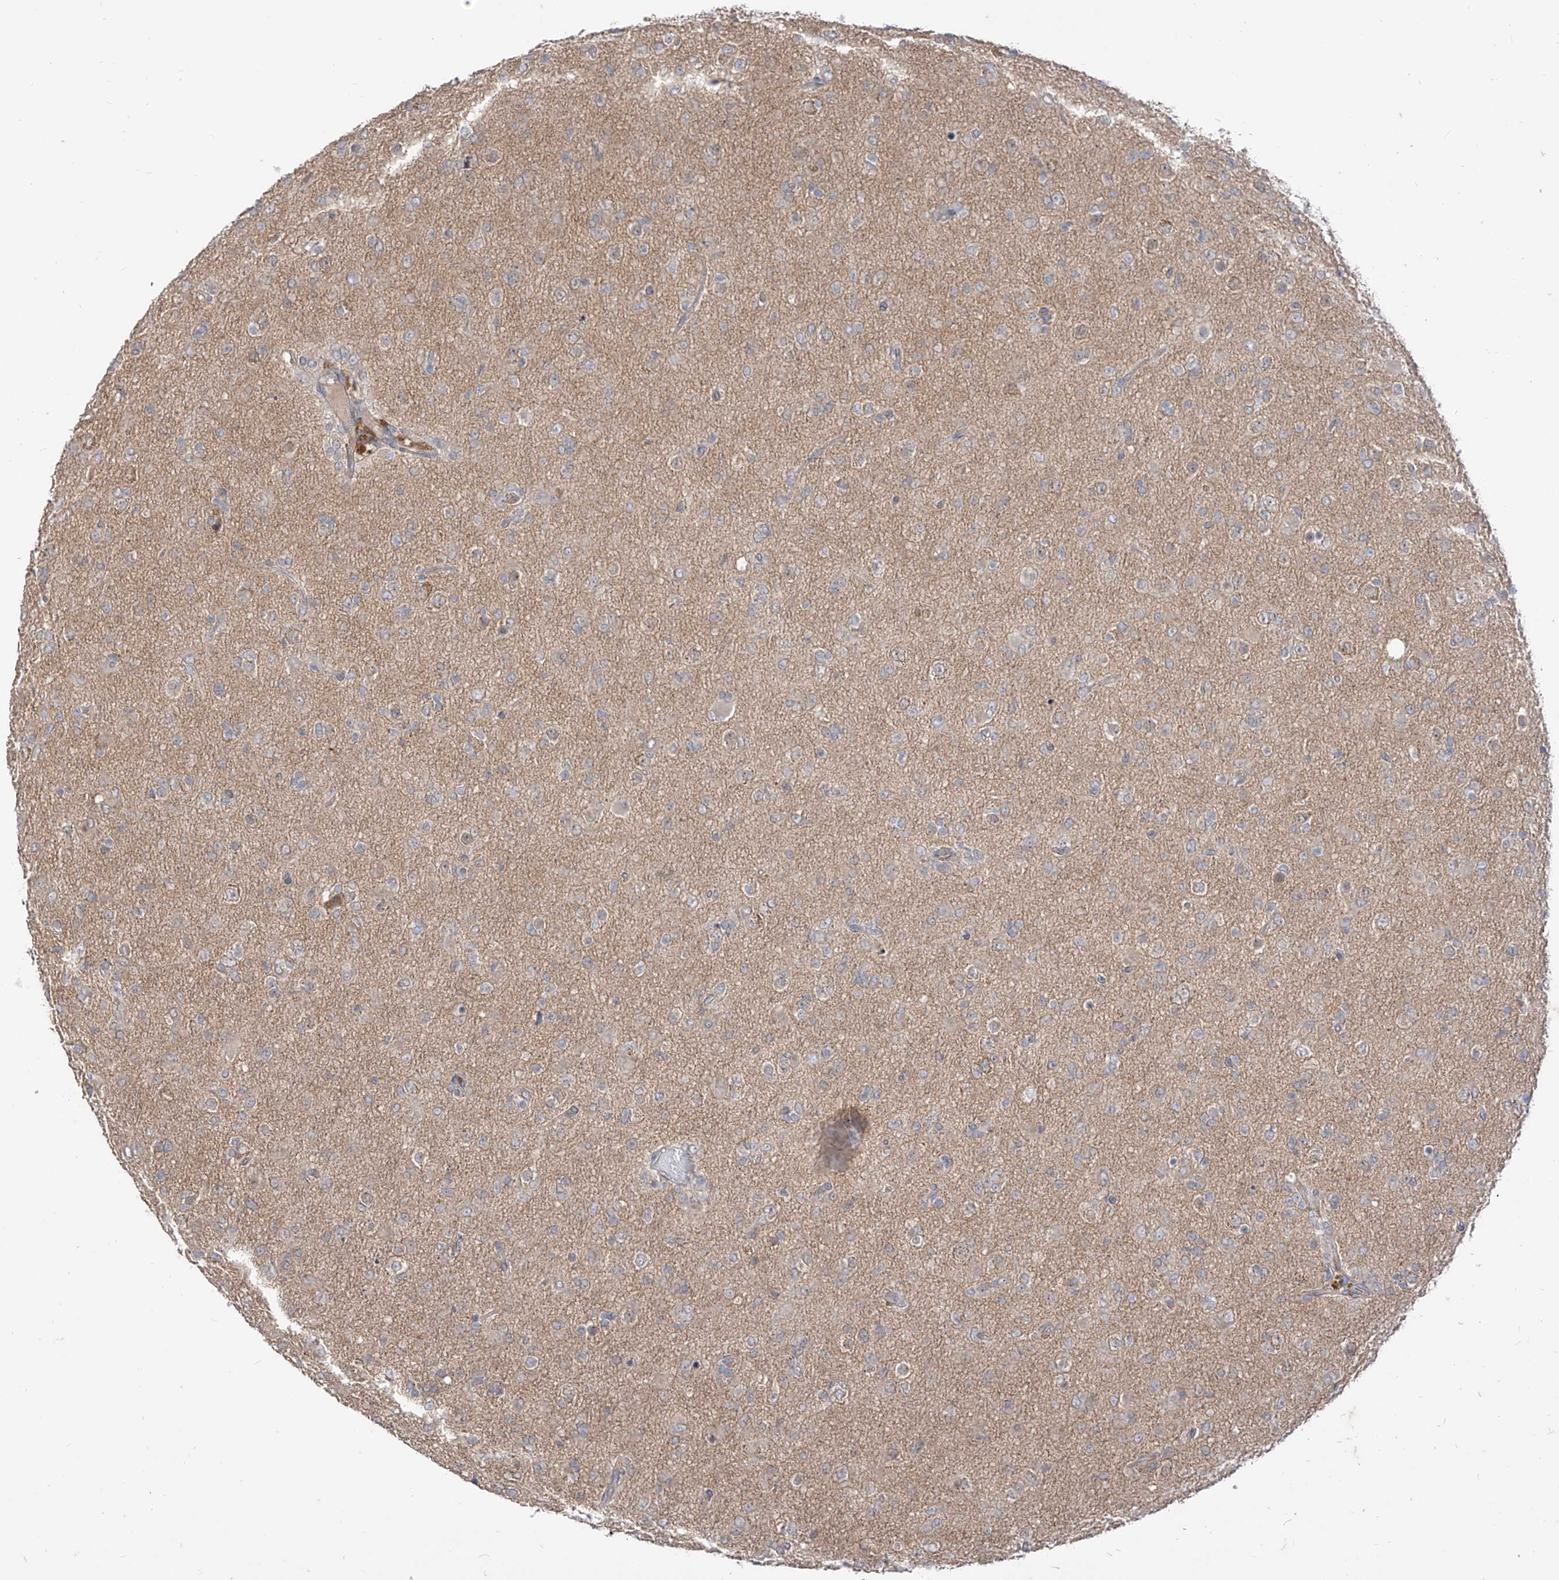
{"staining": {"intensity": "weak", "quantity": "25%-75%", "location": "cytoplasmic/membranous"}, "tissue": "glioma", "cell_type": "Tumor cells", "image_type": "cancer", "snomed": [{"axis": "morphology", "description": "Glioma, malignant, Low grade"}, {"axis": "topography", "description": "Brain"}], "caption": "DAB immunohistochemical staining of glioma displays weak cytoplasmic/membranous protein staining in approximately 25%-75% of tumor cells.", "gene": "MTUS2", "patient": {"sex": "male", "age": 65}}